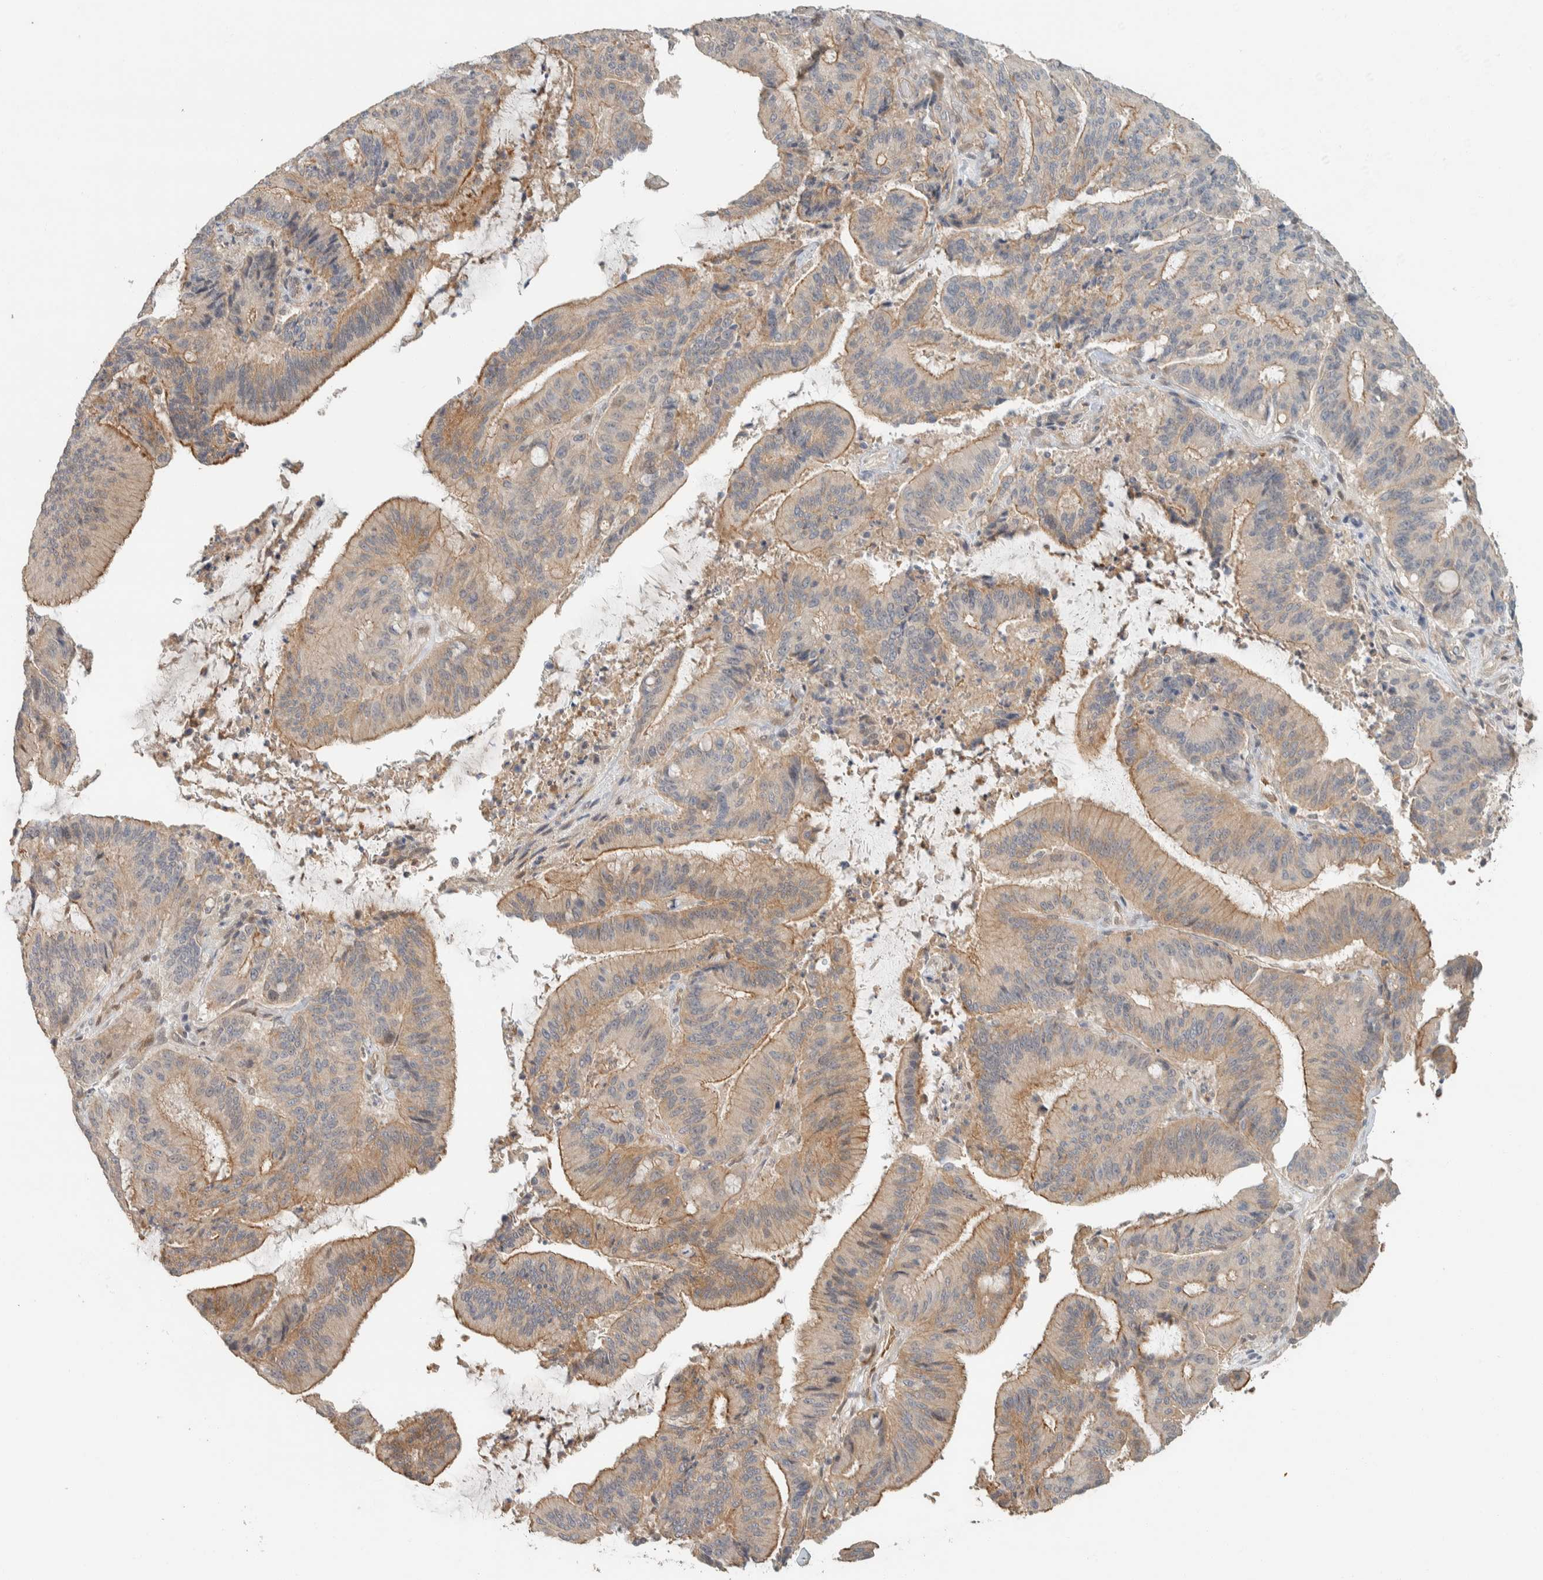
{"staining": {"intensity": "moderate", "quantity": "25%-75%", "location": "cytoplasmic/membranous"}, "tissue": "liver cancer", "cell_type": "Tumor cells", "image_type": "cancer", "snomed": [{"axis": "morphology", "description": "Normal tissue, NOS"}, {"axis": "morphology", "description": "Cholangiocarcinoma"}, {"axis": "topography", "description": "Liver"}, {"axis": "topography", "description": "Peripheral nerve tissue"}], "caption": "Immunohistochemistry (IHC) photomicrograph of liver cholangiocarcinoma stained for a protein (brown), which reveals medium levels of moderate cytoplasmic/membranous expression in about 25%-75% of tumor cells.", "gene": "ZBTB2", "patient": {"sex": "female", "age": 73}}